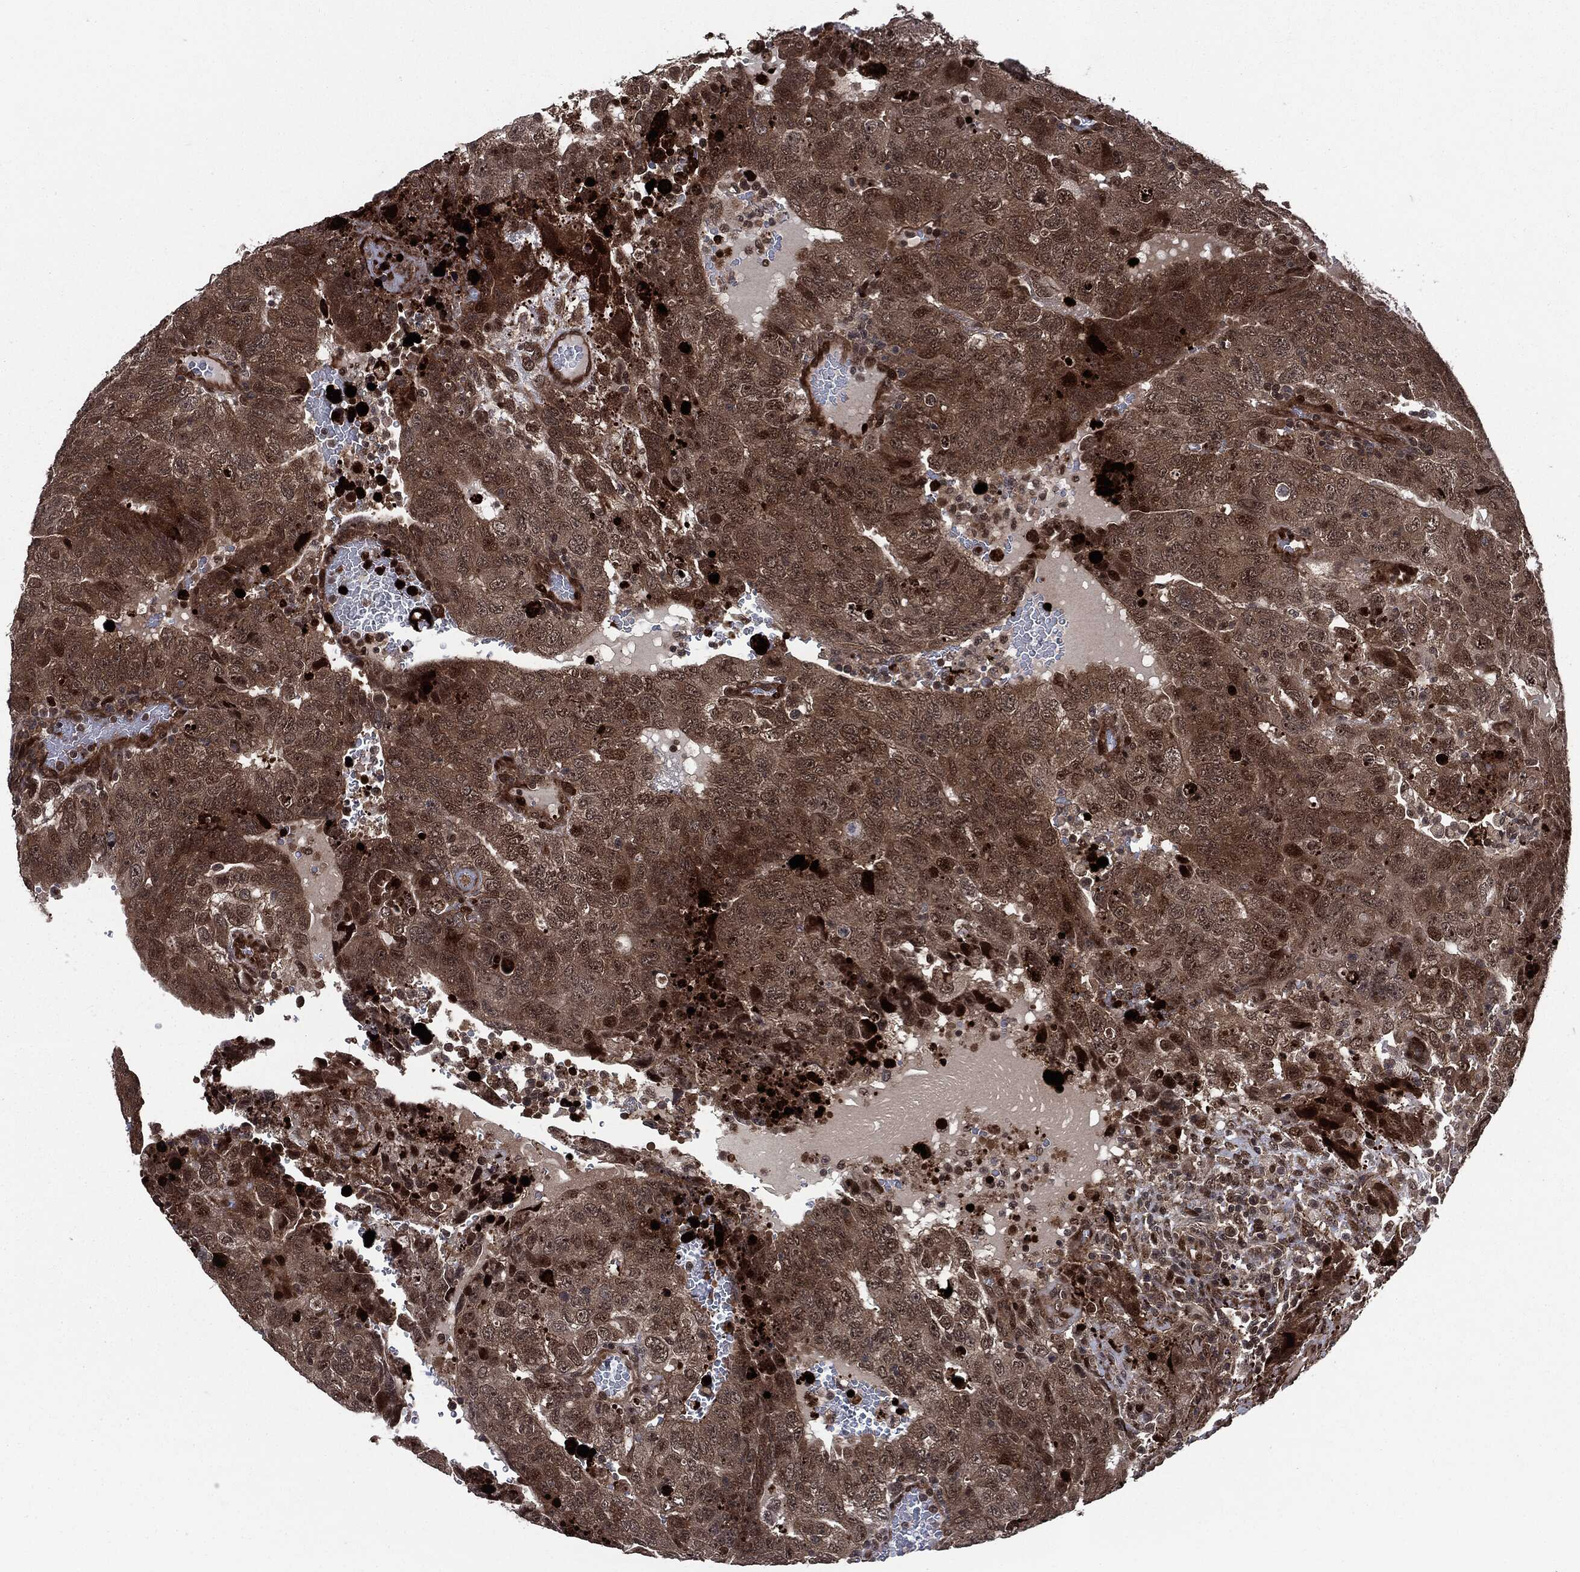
{"staining": {"intensity": "moderate", "quantity": ">75%", "location": "cytoplasmic/membranous,nuclear"}, "tissue": "testis cancer", "cell_type": "Tumor cells", "image_type": "cancer", "snomed": [{"axis": "morphology", "description": "Carcinoma, Embryonal, NOS"}, {"axis": "topography", "description": "Testis"}], "caption": "Brown immunohistochemical staining in human testis cancer (embryonal carcinoma) reveals moderate cytoplasmic/membranous and nuclear staining in approximately >75% of tumor cells. Ihc stains the protein of interest in brown and the nuclei are stained blue.", "gene": "SMAD4", "patient": {"sex": "male", "age": 34}}